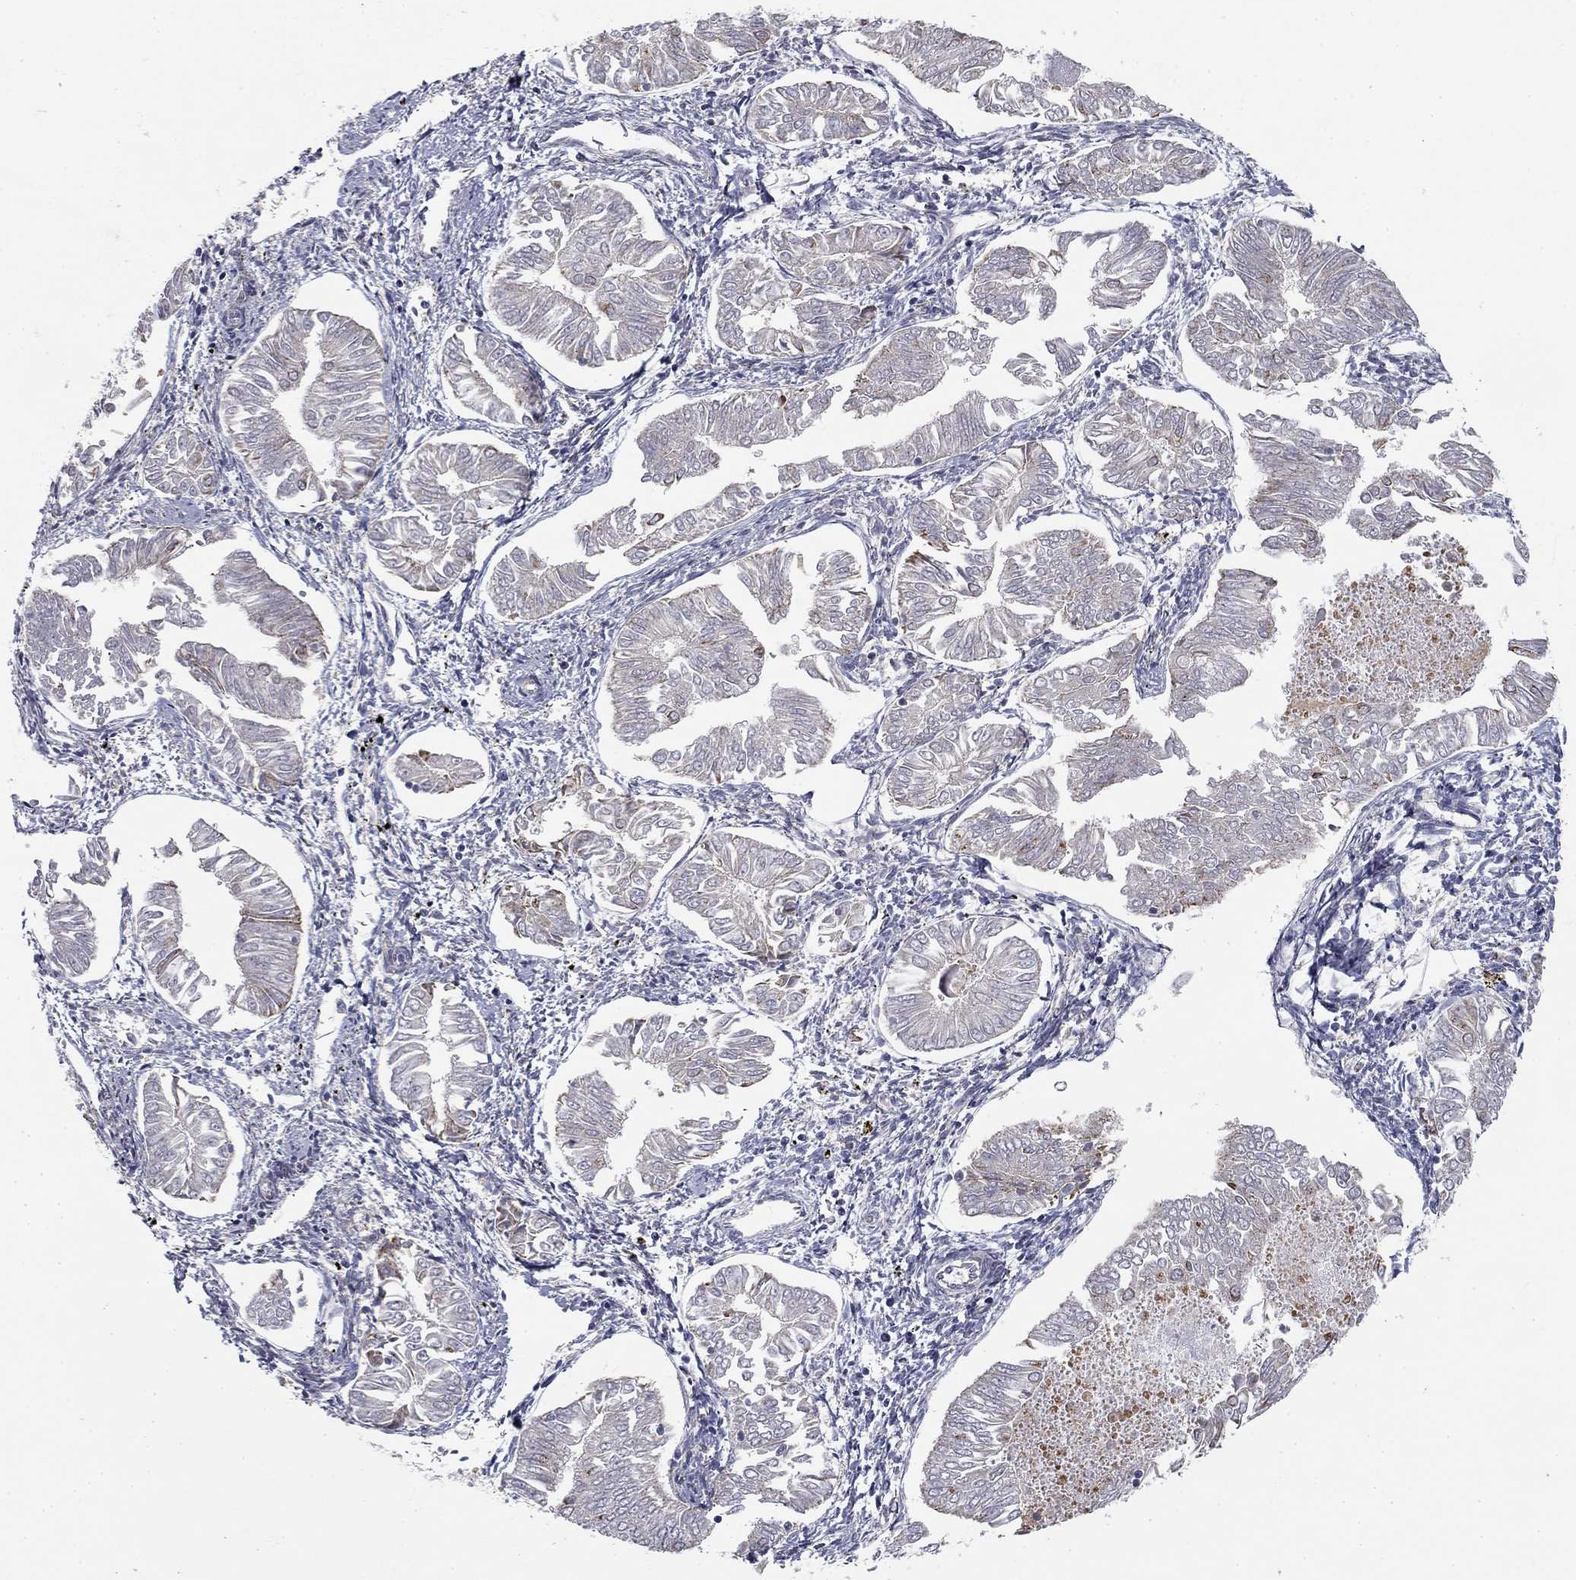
{"staining": {"intensity": "negative", "quantity": "none", "location": "none"}, "tissue": "endometrial cancer", "cell_type": "Tumor cells", "image_type": "cancer", "snomed": [{"axis": "morphology", "description": "Adenocarcinoma, NOS"}, {"axis": "topography", "description": "Endometrium"}], "caption": "Histopathology image shows no protein positivity in tumor cells of adenocarcinoma (endometrial) tissue.", "gene": "SLC2A9", "patient": {"sex": "female", "age": 53}}